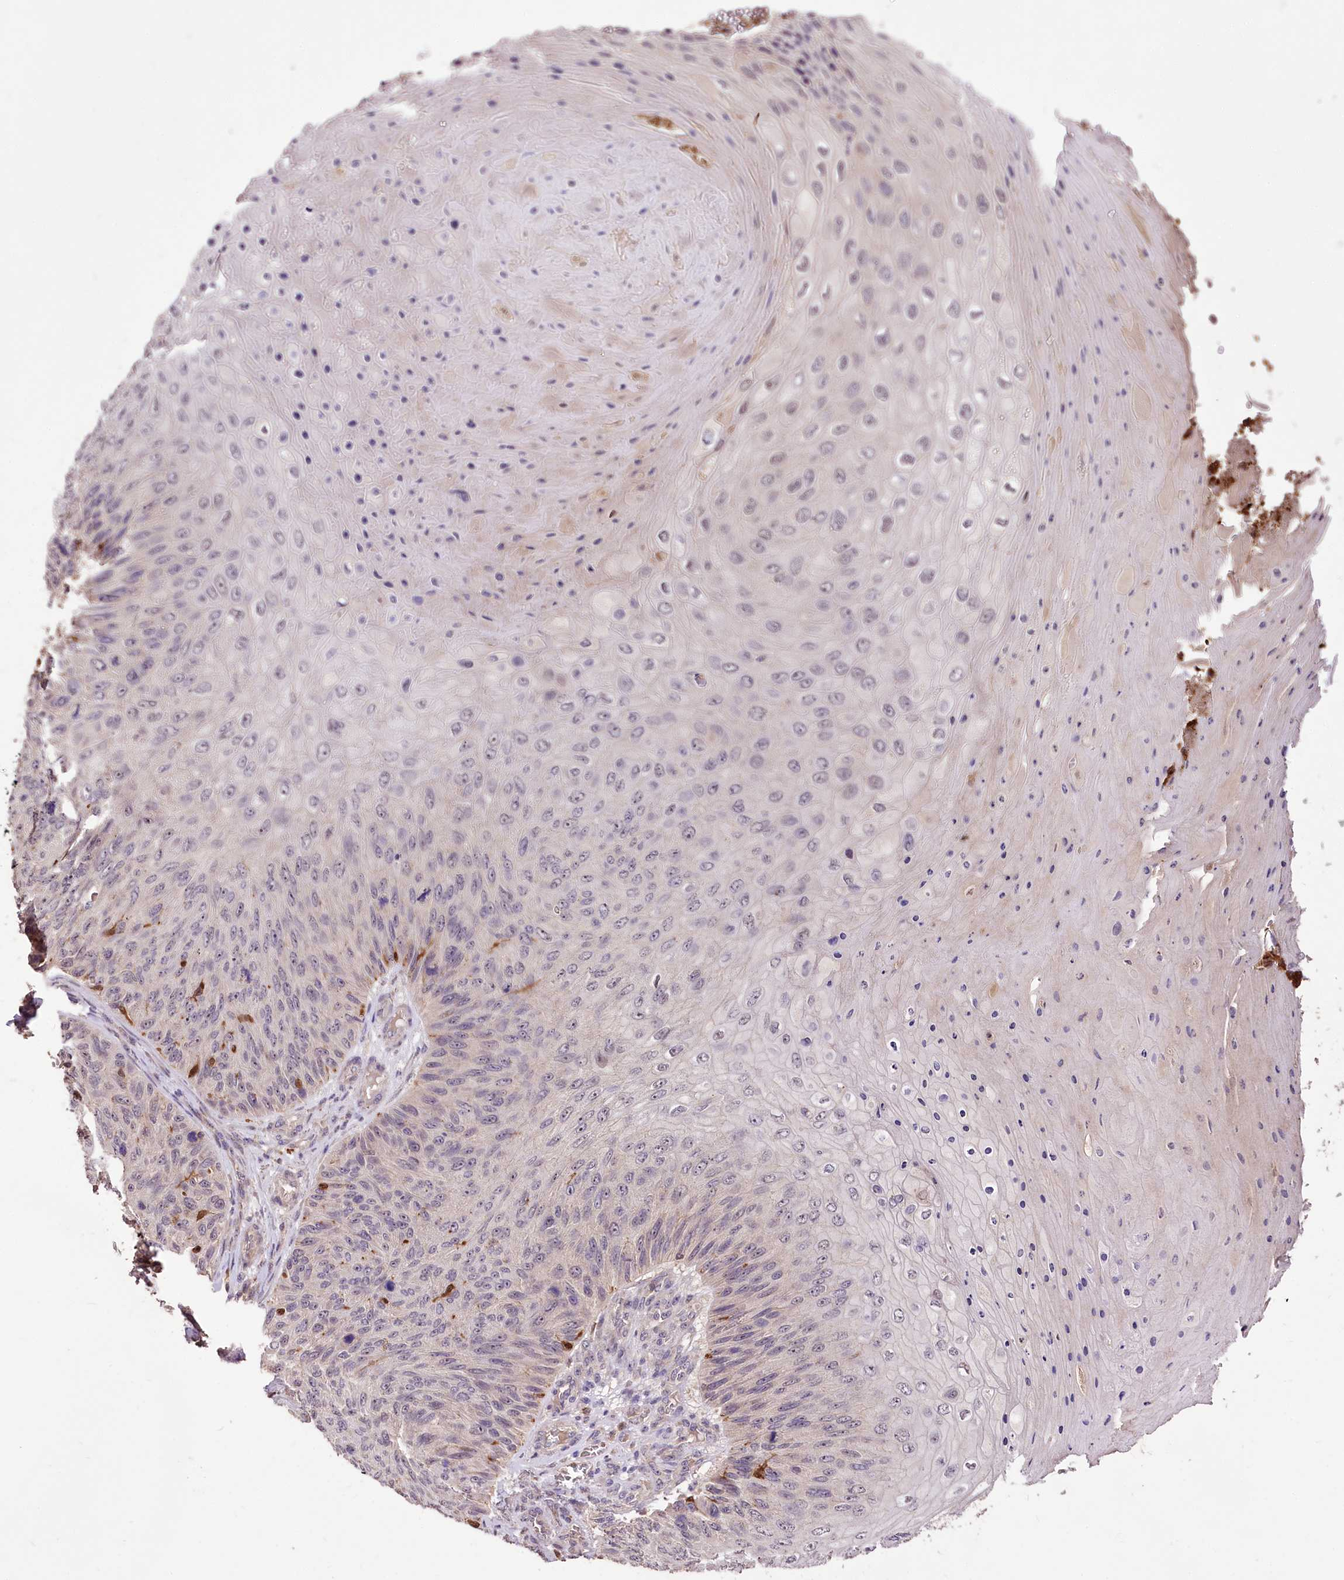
{"staining": {"intensity": "negative", "quantity": "none", "location": "none"}, "tissue": "skin cancer", "cell_type": "Tumor cells", "image_type": "cancer", "snomed": [{"axis": "morphology", "description": "Squamous cell carcinoma, NOS"}, {"axis": "topography", "description": "Skin"}], "caption": "DAB immunohistochemical staining of human skin cancer (squamous cell carcinoma) reveals no significant expression in tumor cells.", "gene": "SERGEF", "patient": {"sex": "female", "age": 88}}